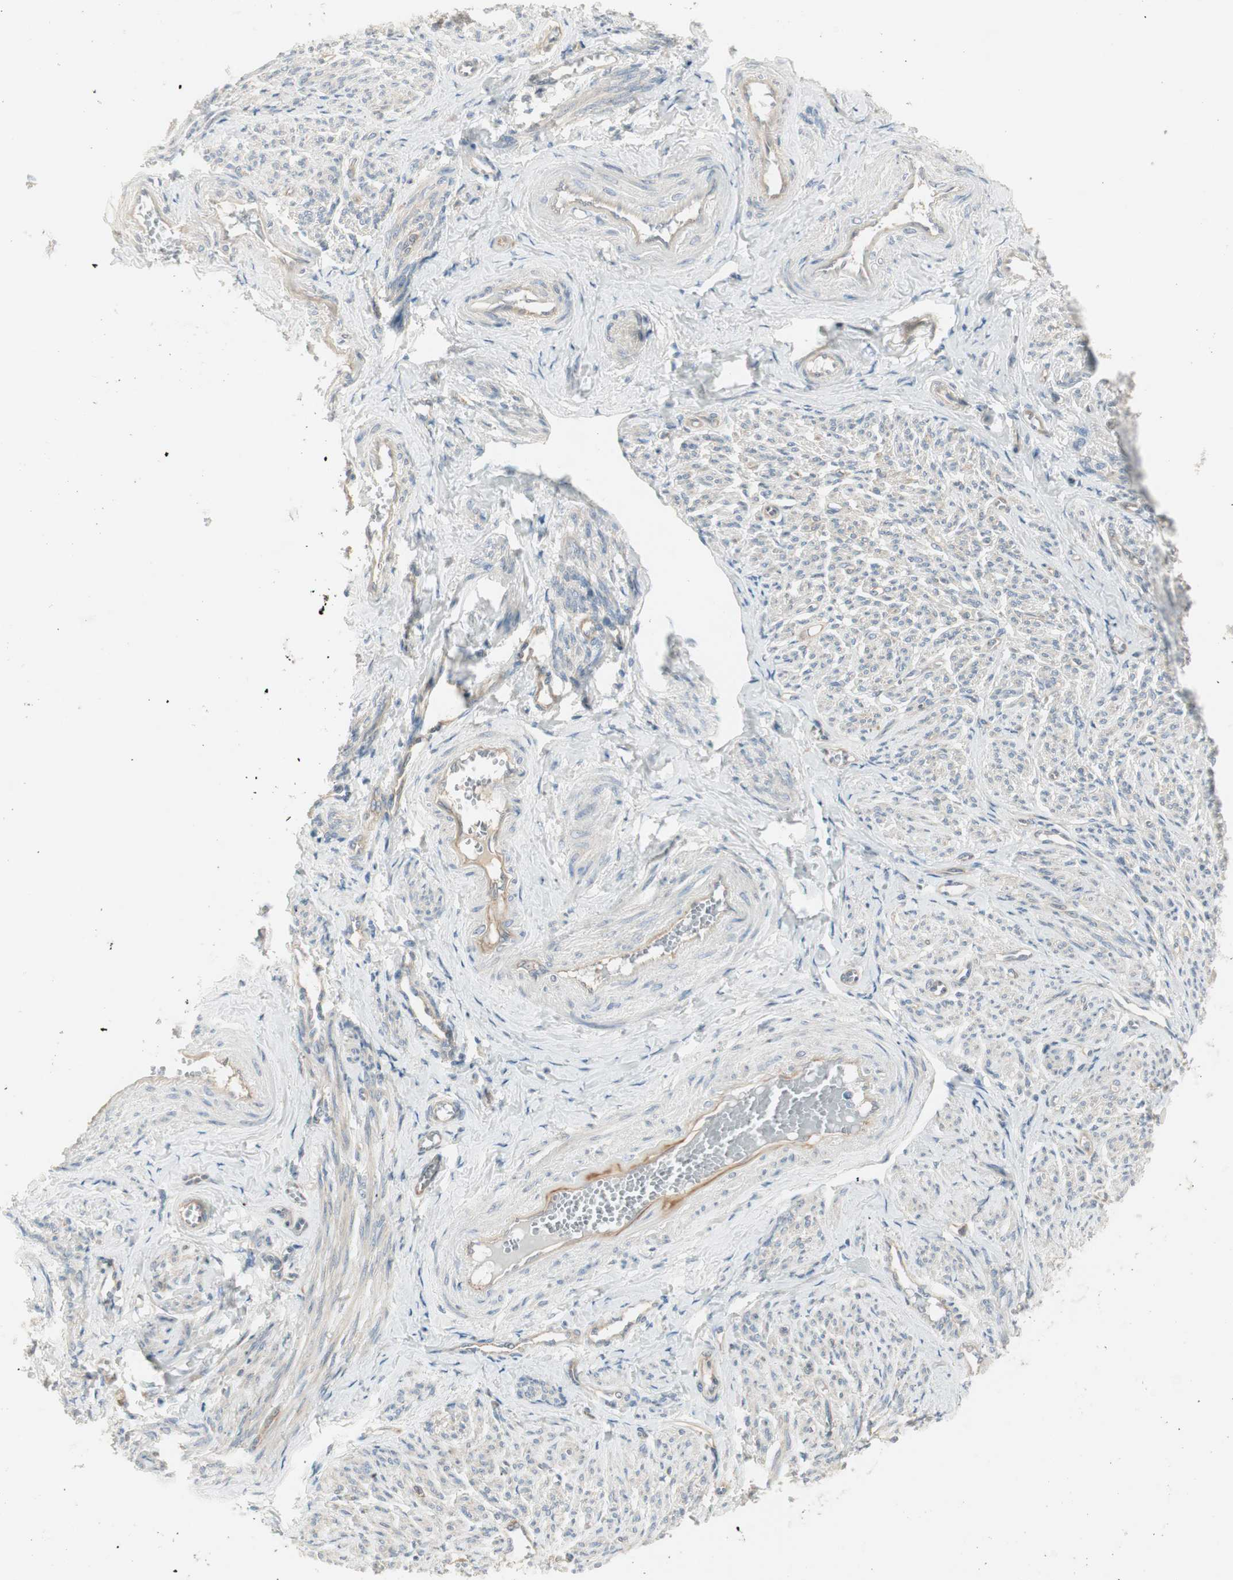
{"staining": {"intensity": "weak", "quantity": "<25%", "location": "cytoplasmic/membranous"}, "tissue": "smooth muscle", "cell_type": "Smooth muscle cells", "image_type": "normal", "snomed": [{"axis": "morphology", "description": "Normal tissue, NOS"}, {"axis": "topography", "description": "Smooth muscle"}], "caption": "Immunohistochemistry (IHC) photomicrograph of normal smooth muscle stained for a protein (brown), which demonstrates no staining in smooth muscle cells. Nuclei are stained in blue.", "gene": "STON1", "patient": {"sex": "female", "age": 65}}